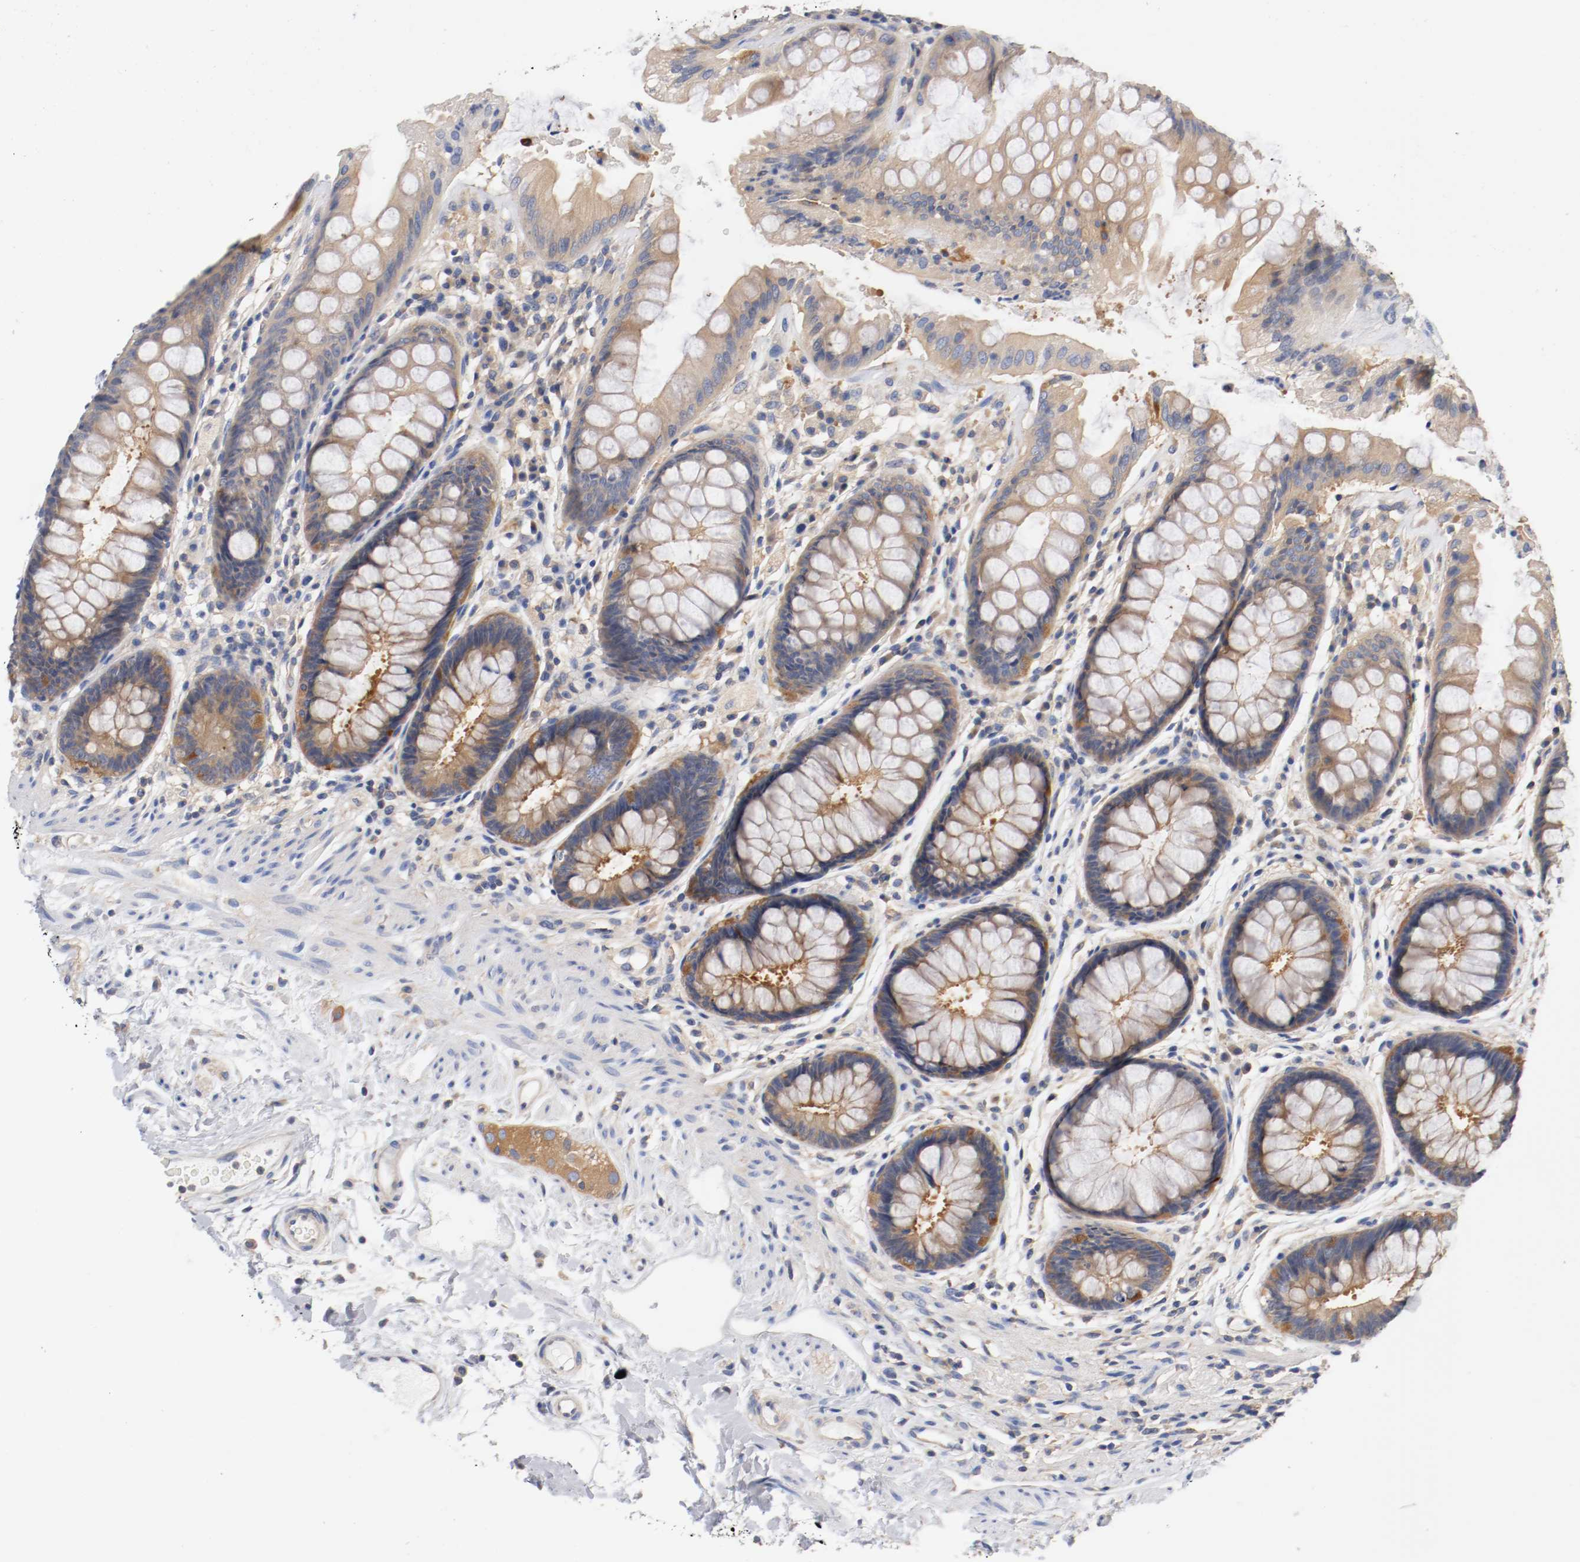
{"staining": {"intensity": "moderate", "quantity": ">75%", "location": "cytoplasmic/membranous"}, "tissue": "rectum", "cell_type": "Glandular cells", "image_type": "normal", "snomed": [{"axis": "morphology", "description": "Normal tissue, NOS"}, {"axis": "topography", "description": "Rectum"}], "caption": "Immunohistochemistry (IHC) photomicrograph of unremarkable rectum: rectum stained using IHC demonstrates medium levels of moderate protein expression localized specifically in the cytoplasmic/membranous of glandular cells, appearing as a cytoplasmic/membranous brown color.", "gene": "HGS", "patient": {"sex": "female", "age": 46}}